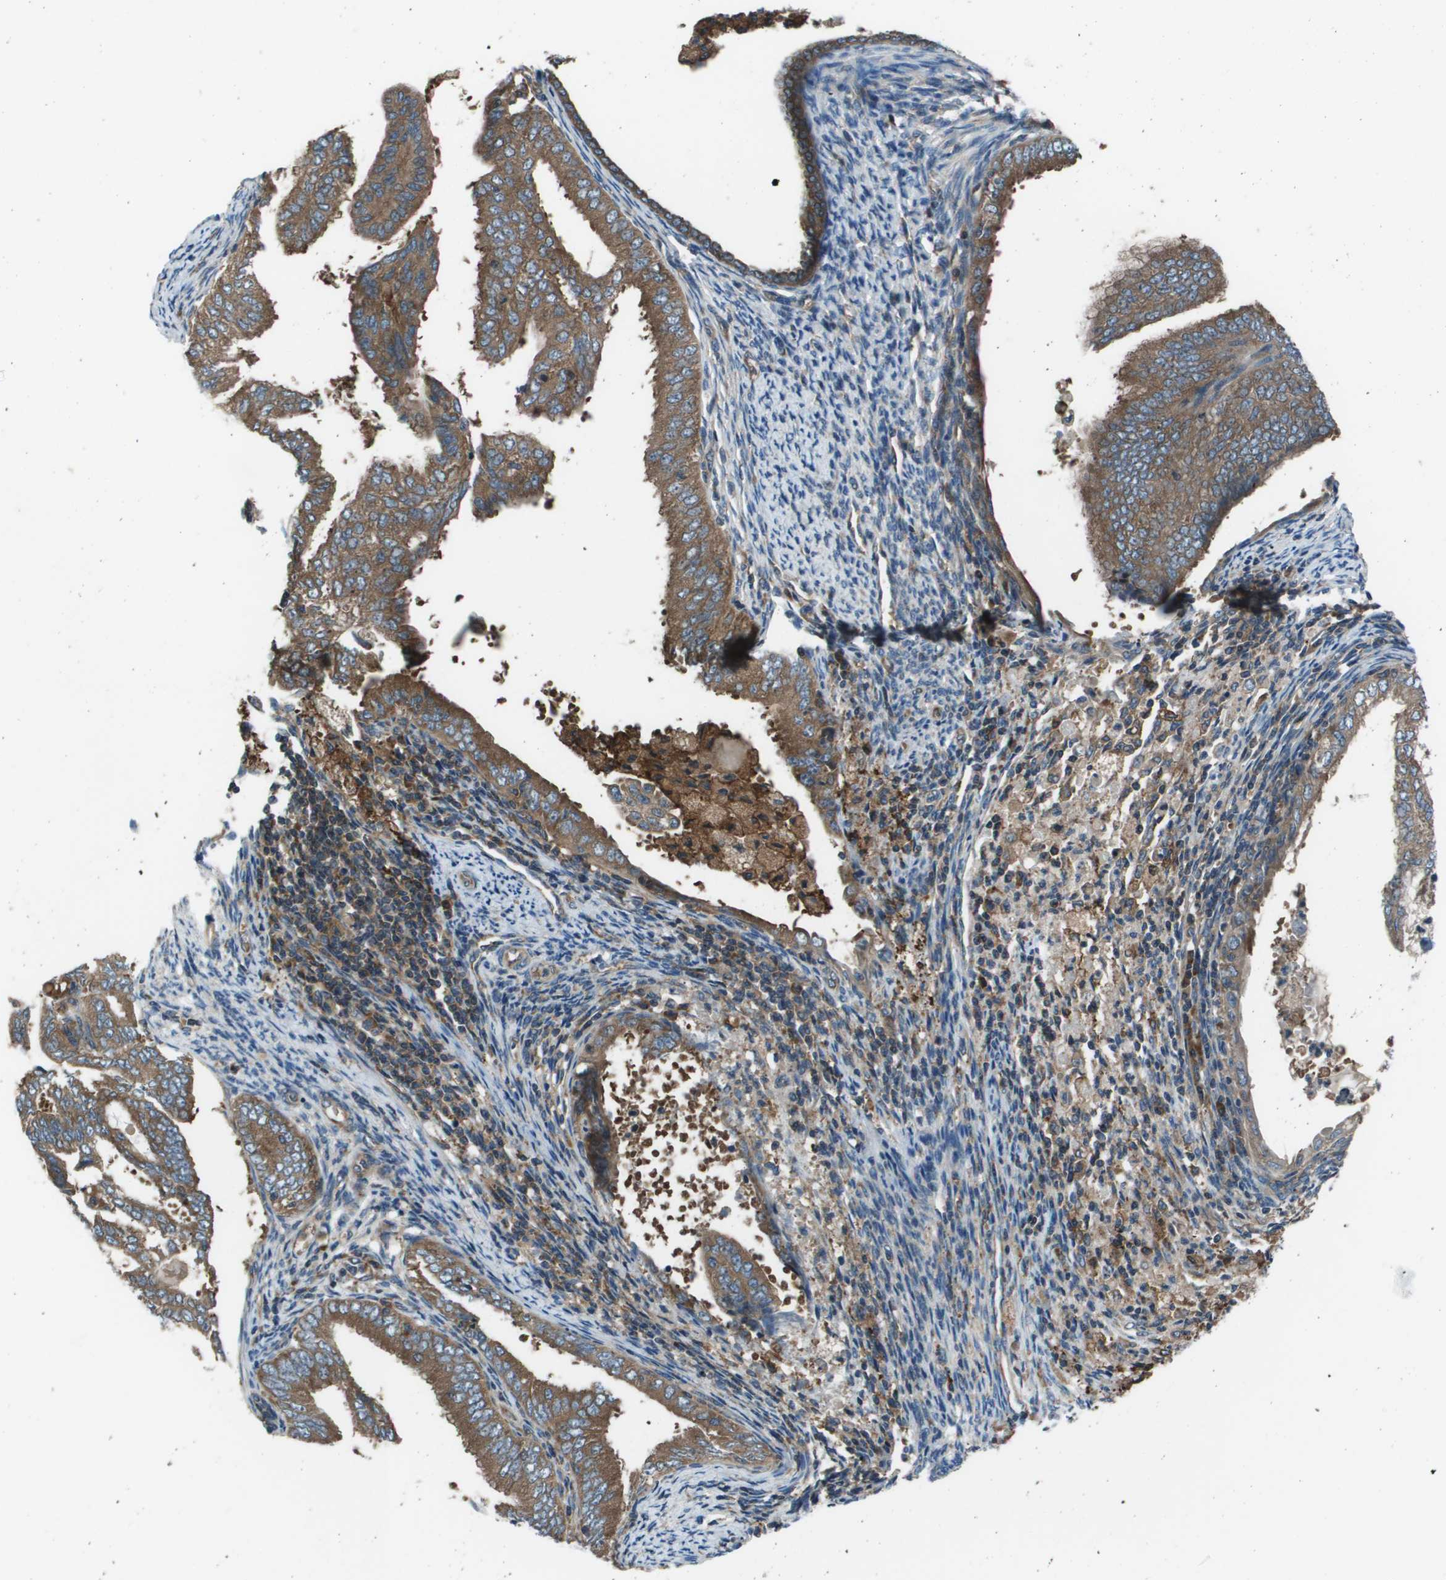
{"staining": {"intensity": "moderate", "quantity": ">75%", "location": "cytoplasmic/membranous"}, "tissue": "endometrial cancer", "cell_type": "Tumor cells", "image_type": "cancer", "snomed": [{"axis": "morphology", "description": "Adenocarcinoma, NOS"}, {"axis": "topography", "description": "Endometrium"}], "caption": "Moderate cytoplasmic/membranous protein positivity is identified in approximately >75% of tumor cells in endometrial adenocarcinoma.", "gene": "EIF3B", "patient": {"sex": "female", "age": 58}}